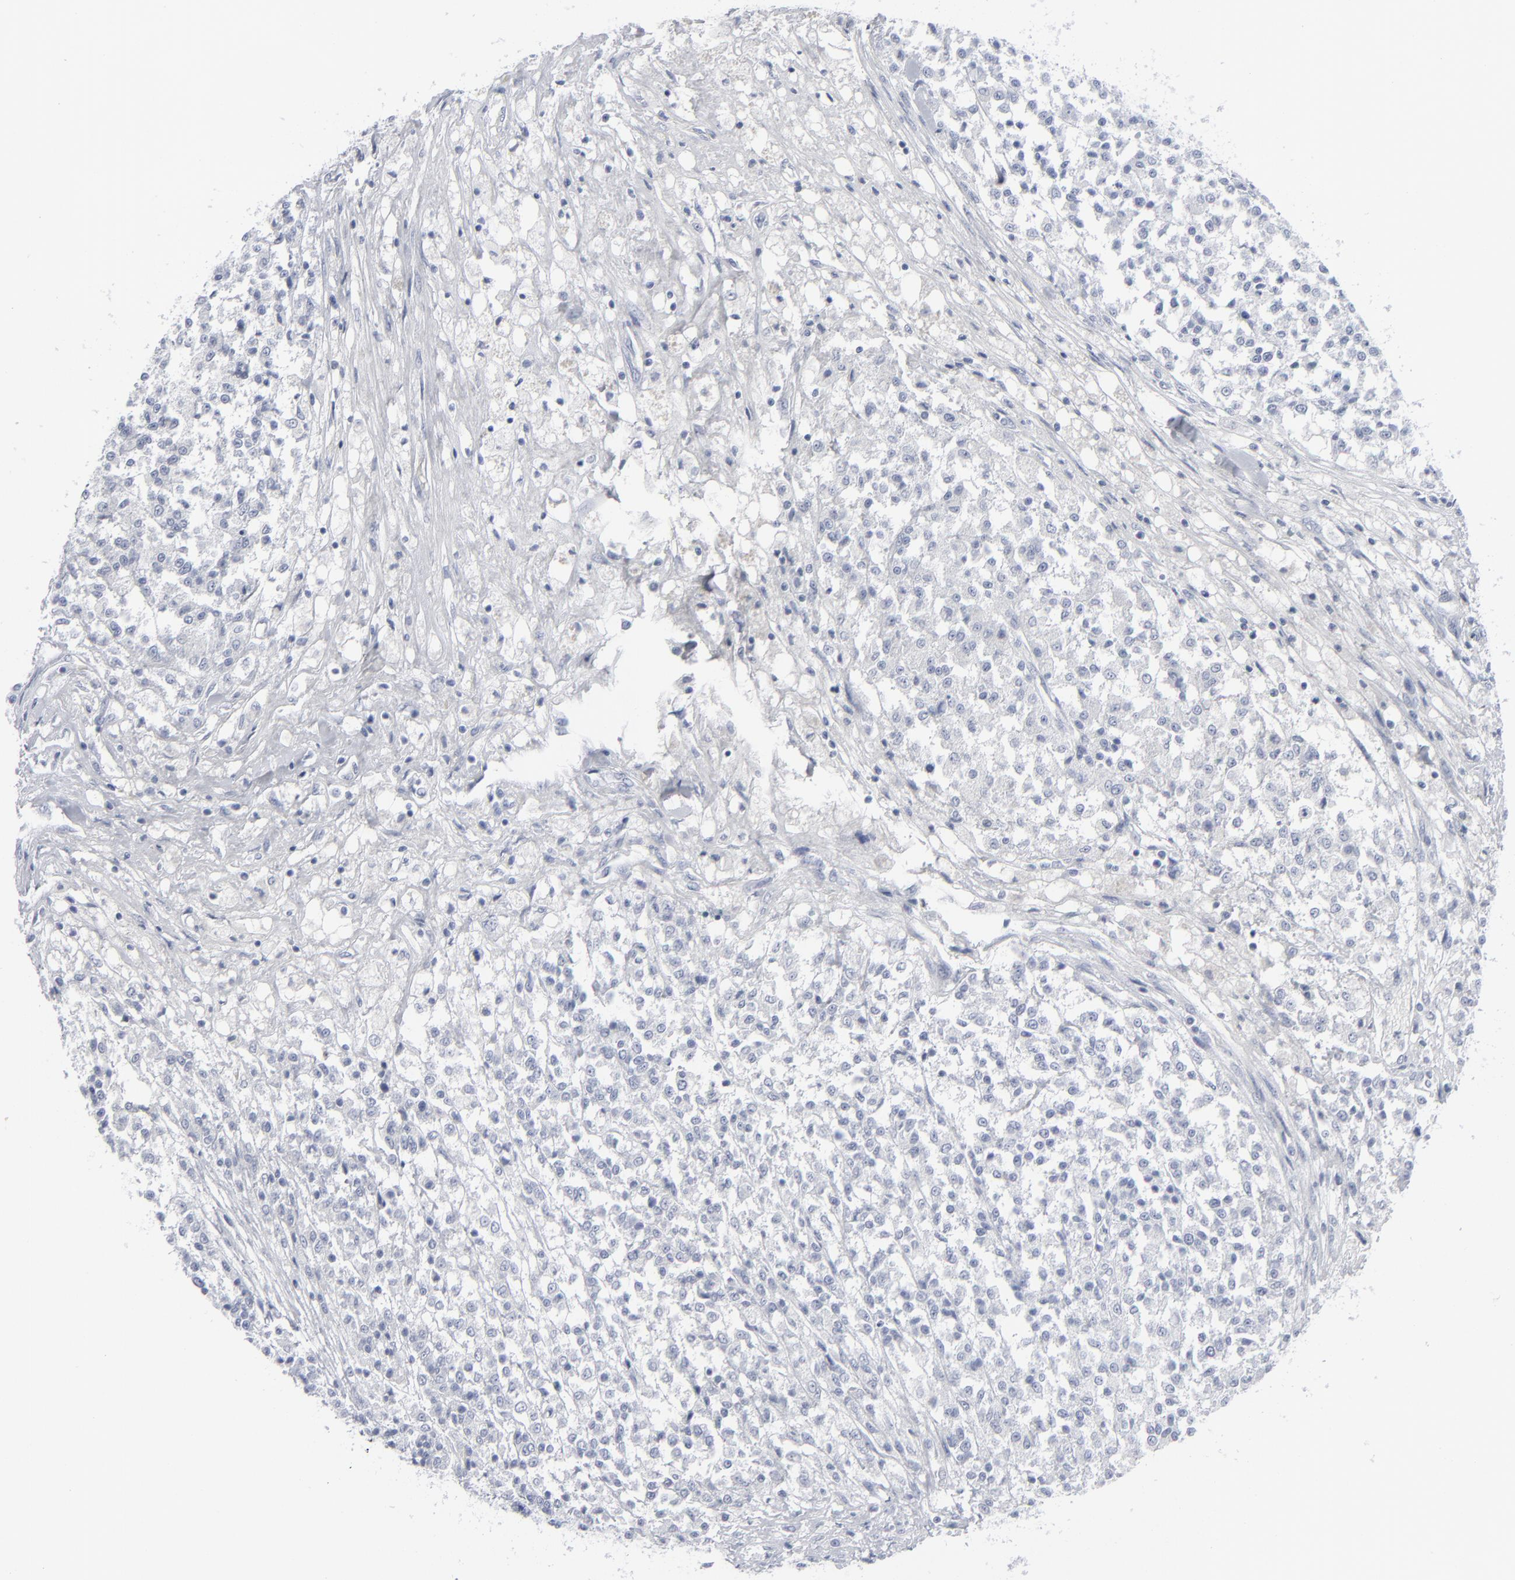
{"staining": {"intensity": "negative", "quantity": "none", "location": "none"}, "tissue": "testis cancer", "cell_type": "Tumor cells", "image_type": "cancer", "snomed": [{"axis": "morphology", "description": "Seminoma, NOS"}, {"axis": "topography", "description": "Testis"}], "caption": "This is an IHC photomicrograph of human seminoma (testis). There is no positivity in tumor cells.", "gene": "MSLN", "patient": {"sex": "male", "age": 59}}